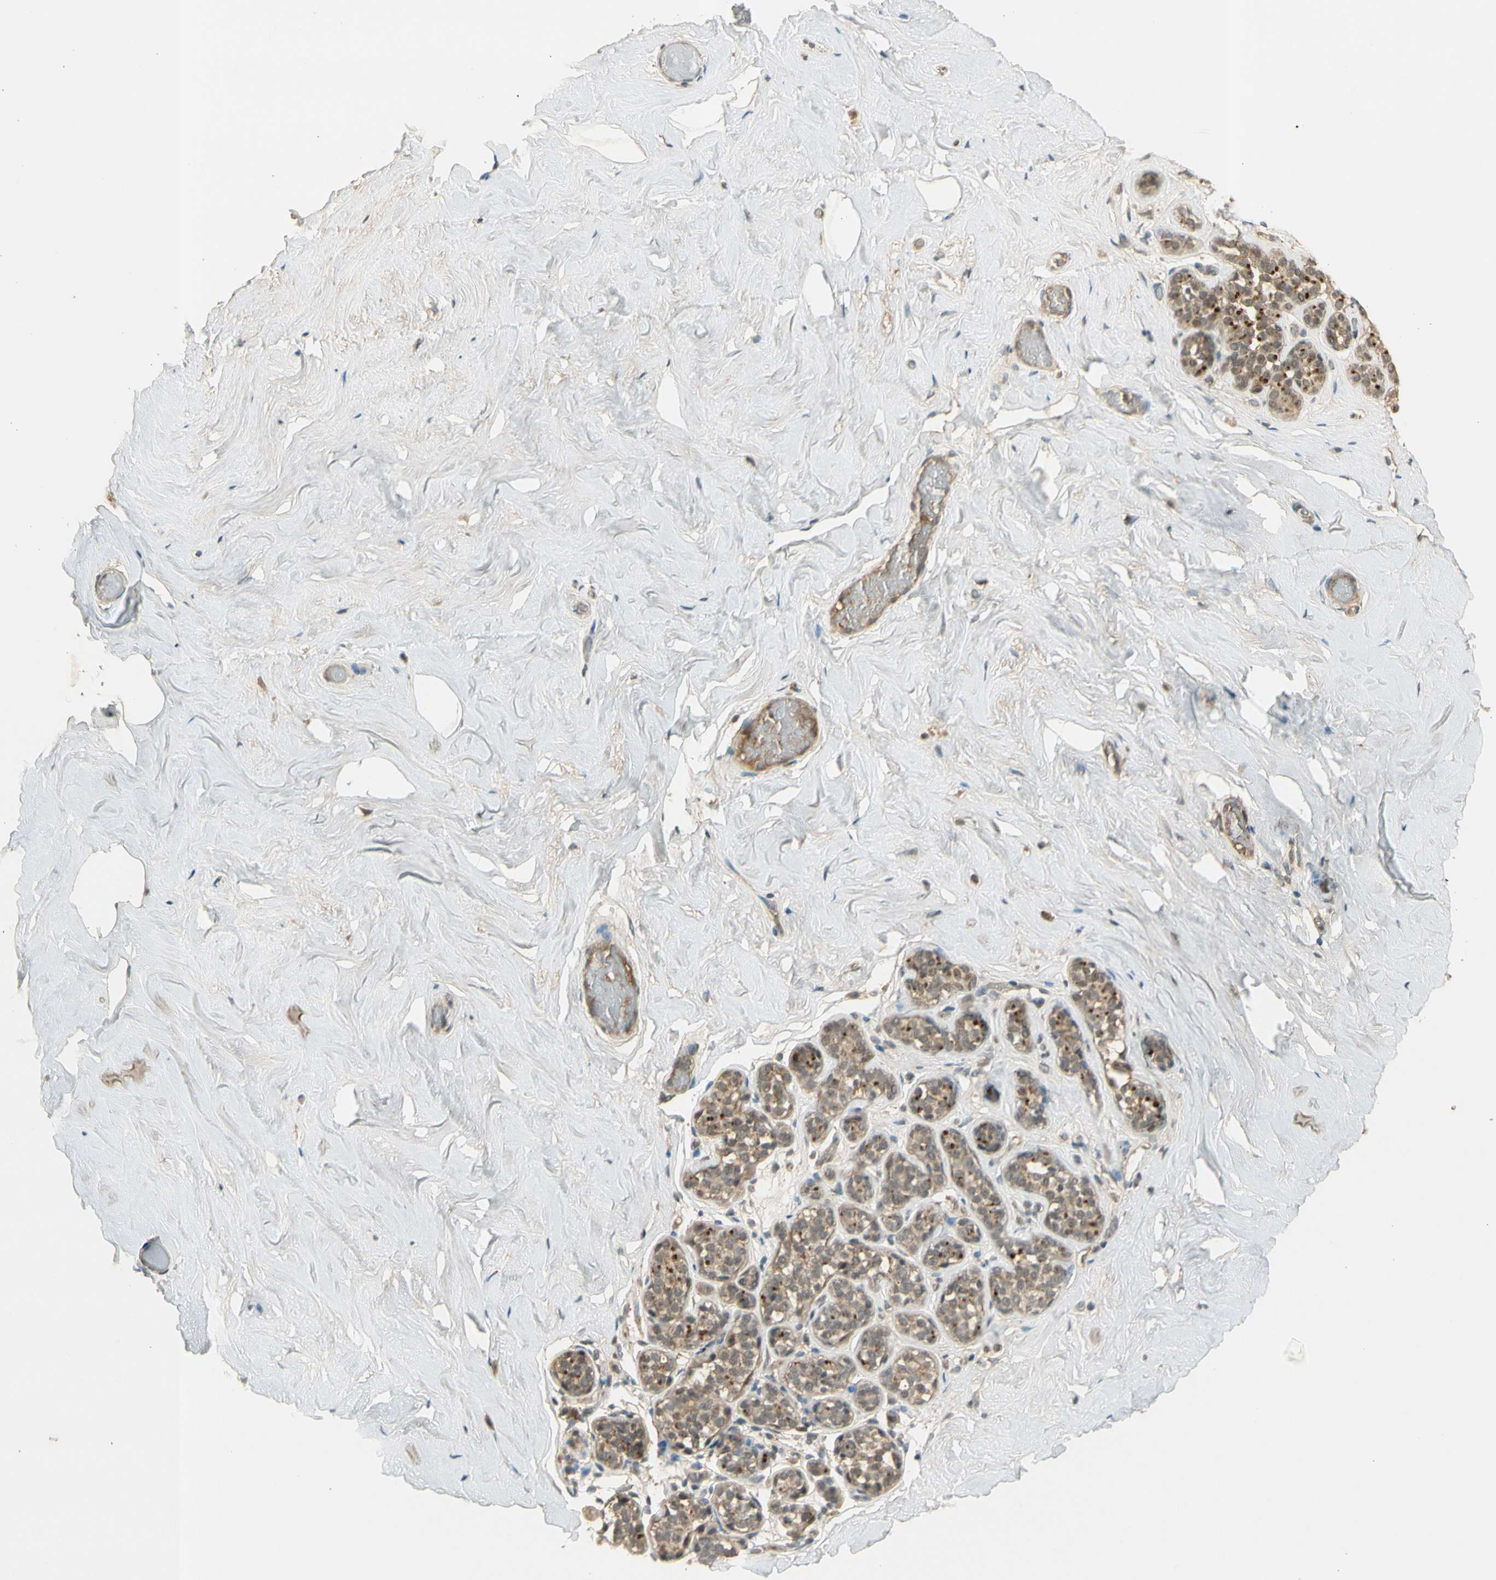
{"staining": {"intensity": "moderate", "quantity": ">75%", "location": "cytoplasmic/membranous,nuclear"}, "tissue": "breast", "cell_type": "Adipocytes", "image_type": "normal", "snomed": [{"axis": "morphology", "description": "Normal tissue, NOS"}, {"axis": "topography", "description": "Breast"}], "caption": "Moderate cytoplasmic/membranous,nuclear expression is seen in about >75% of adipocytes in unremarkable breast. (DAB (3,3'-diaminobenzidine) IHC with brightfield microscopy, high magnification).", "gene": "GMEB2", "patient": {"sex": "female", "age": 75}}